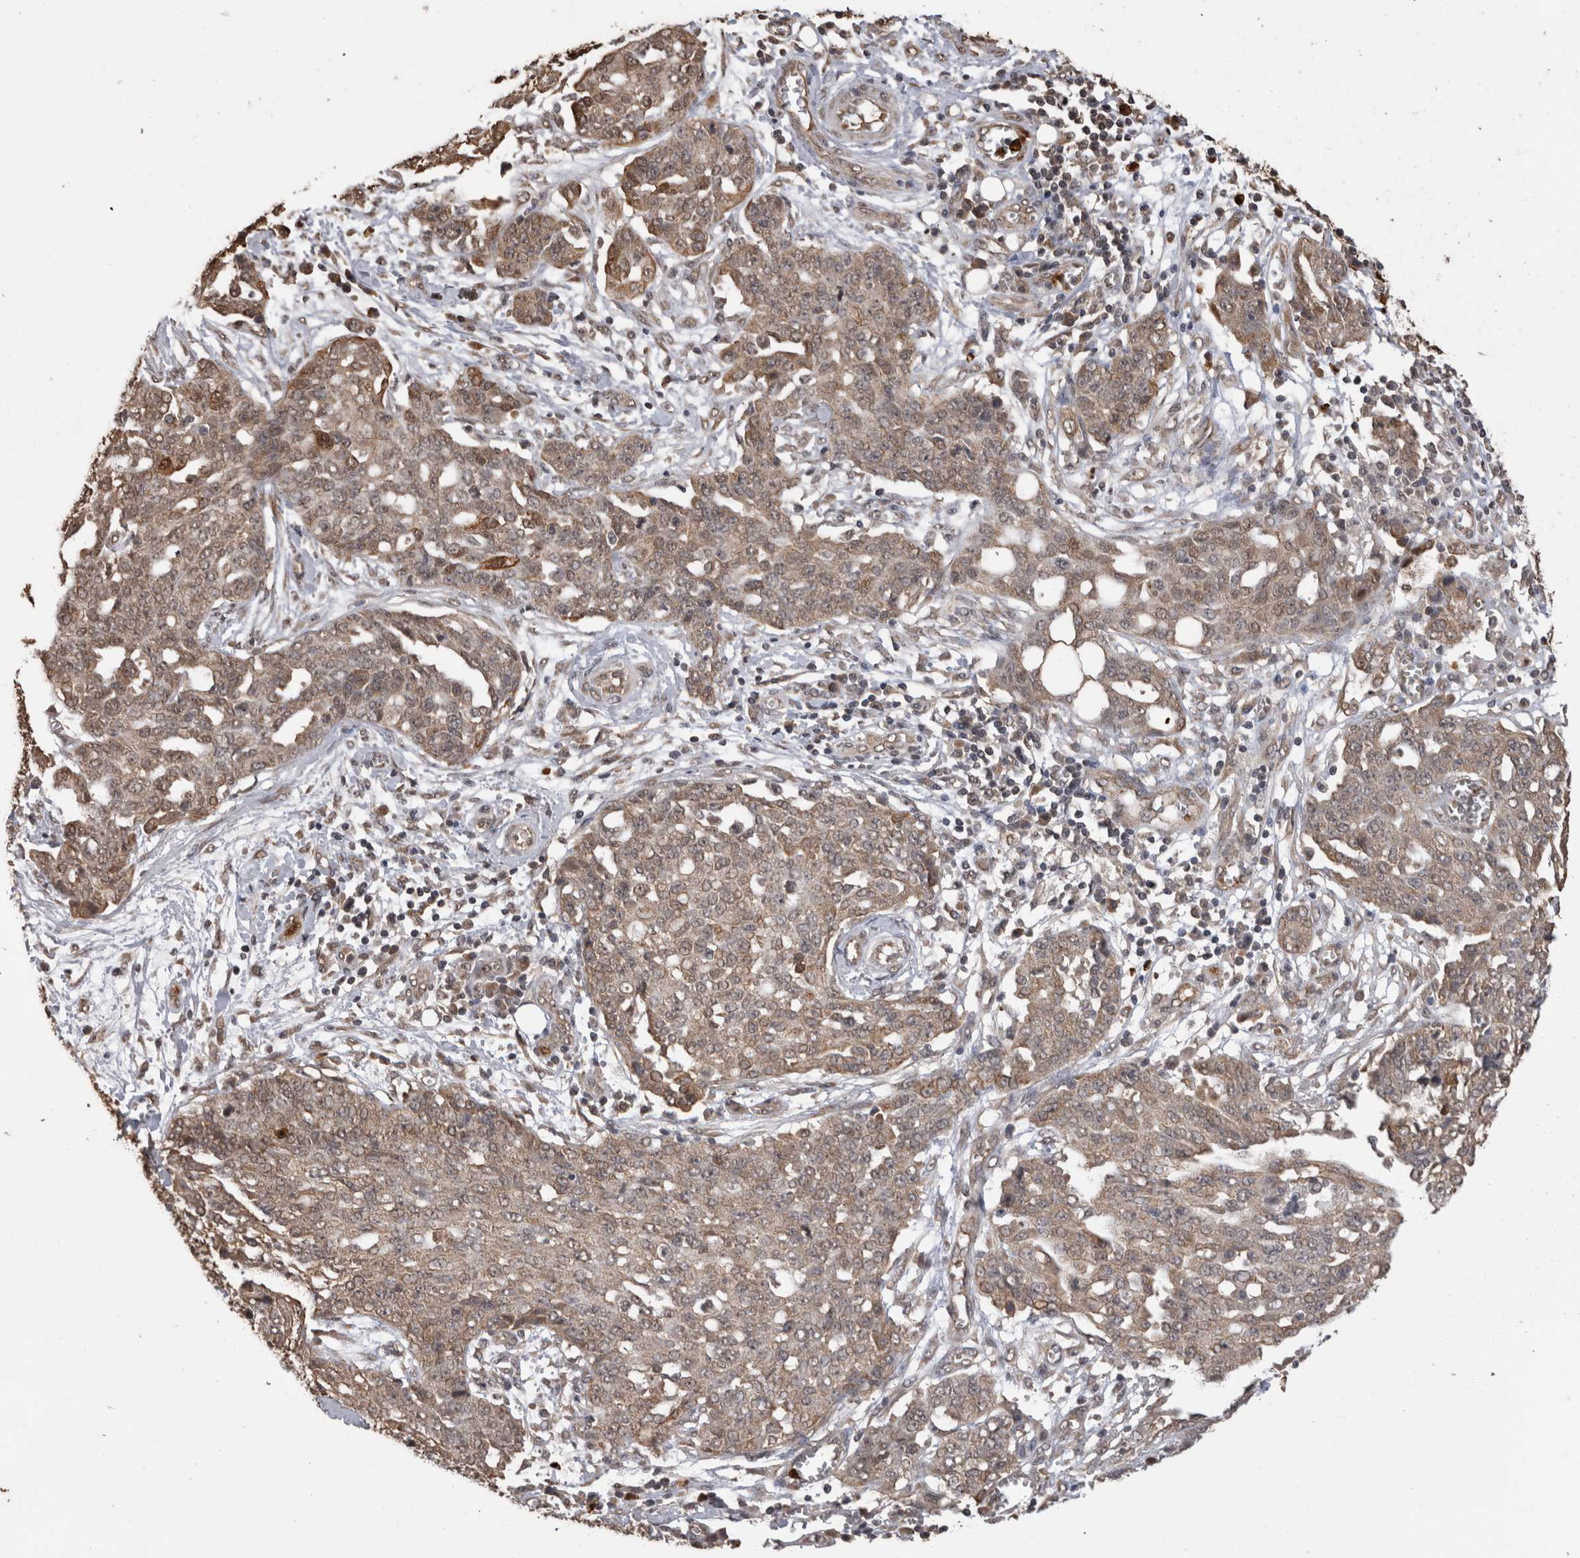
{"staining": {"intensity": "weak", "quantity": ">75%", "location": "cytoplasmic/membranous"}, "tissue": "ovarian cancer", "cell_type": "Tumor cells", "image_type": "cancer", "snomed": [{"axis": "morphology", "description": "Cystadenocarcinoma, serous, NOS"}, {"axis": "topography", "description": "Soft tissue"}, {"axis": "topography", "description": "Ovary"}], "caption": "A brown stain shows weak cytoplasmic/membranous positivity of a protein in ovarian cancer tumor cells.", "gene": "PAK4", "patient": {"sex": "female", "age": 57}}